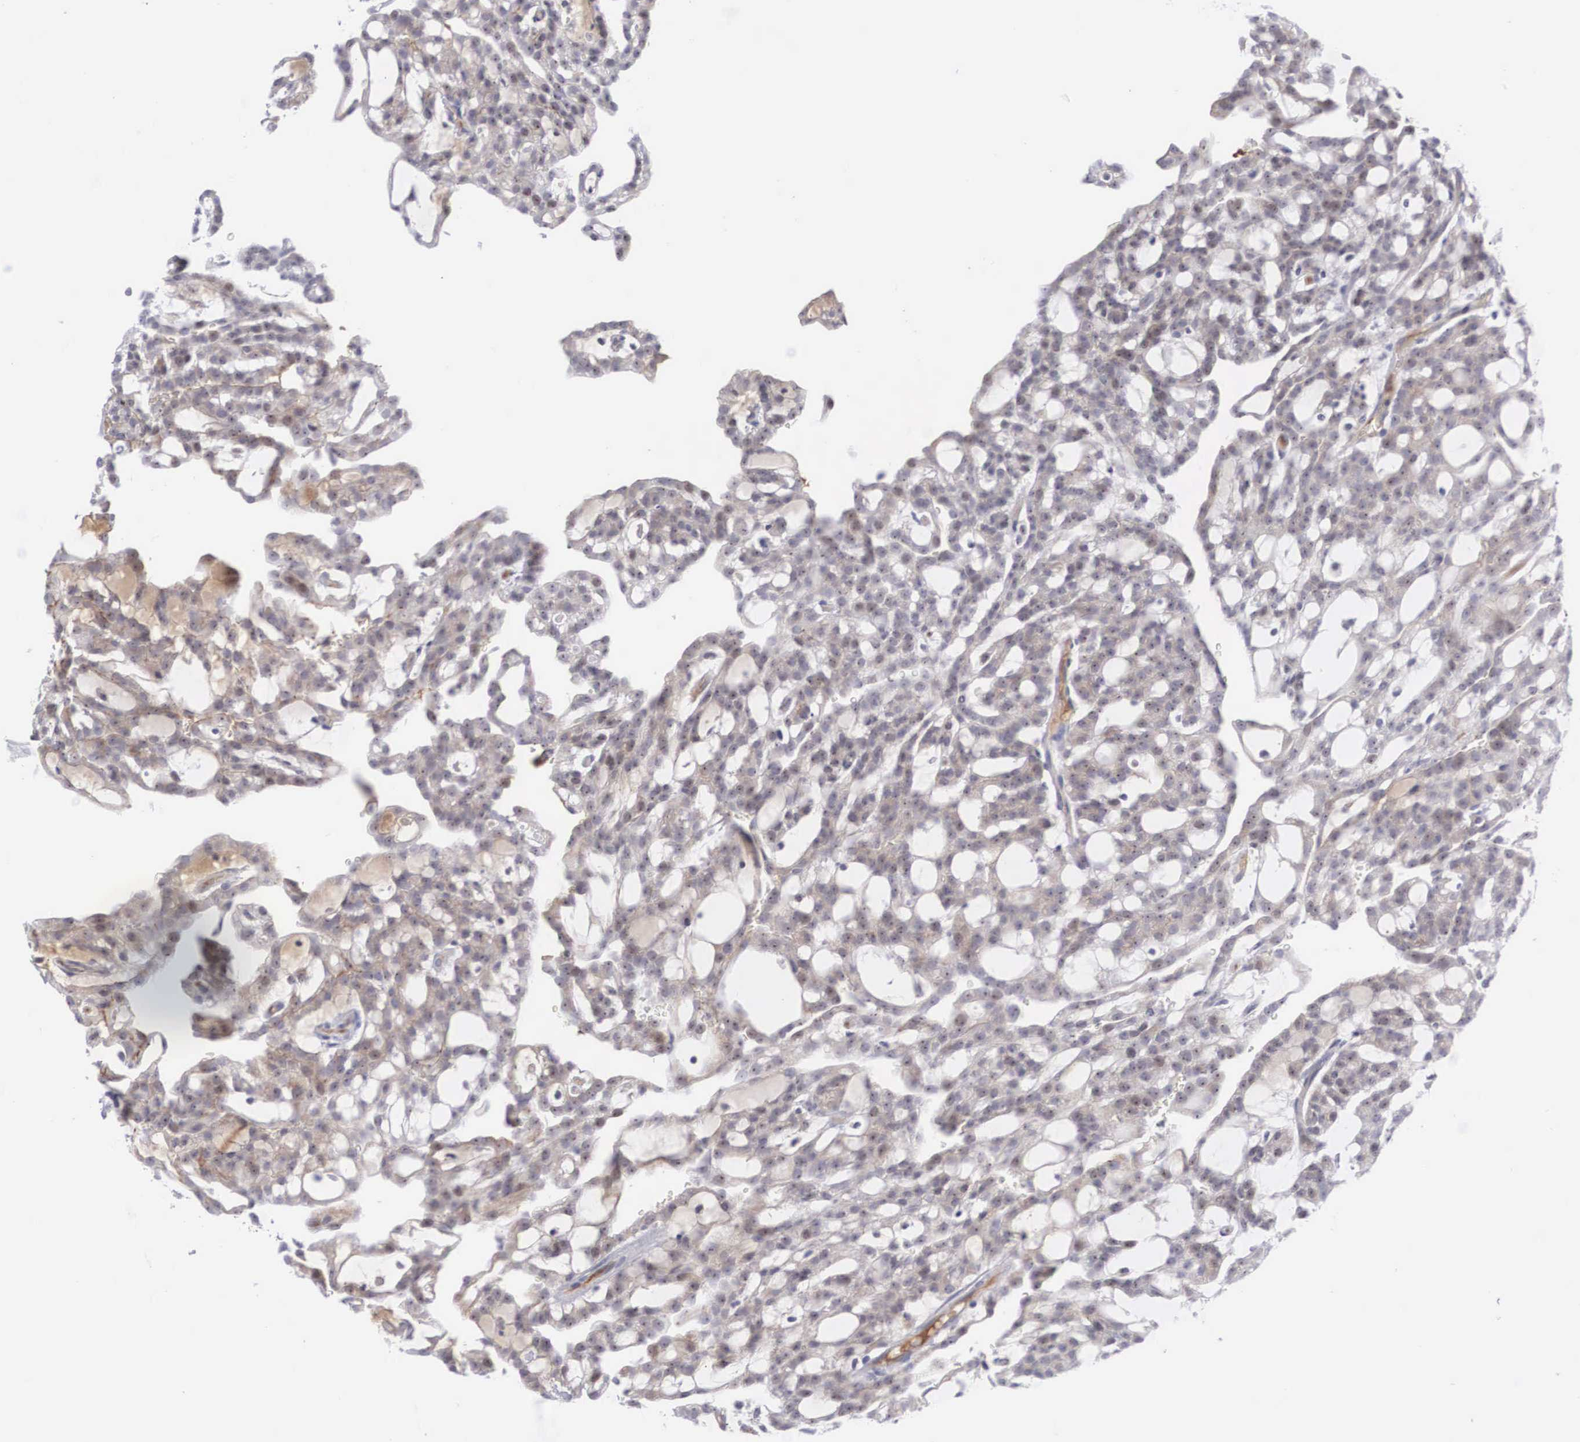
{"staining": {"intensity": "weak", "quantity": "<25%", "location": "cytoplasmic/membranous,nuclear"}, "tissue": "renal cancer", "cell_type": "Tumor cells", "image_type": "cancer", "snomed": [{"axis": "morphology", "description": "Adenocarcinoma, NOS"}, {"axis": "topography", "description": "Kidney"}], "caption": "IHC image of renal adenocarcinoma stained for a protein (brown), which demonstrates no expression in tumor cells.", "gene": "RBPJ", "patient": {"sex": "male", "age": 63}}